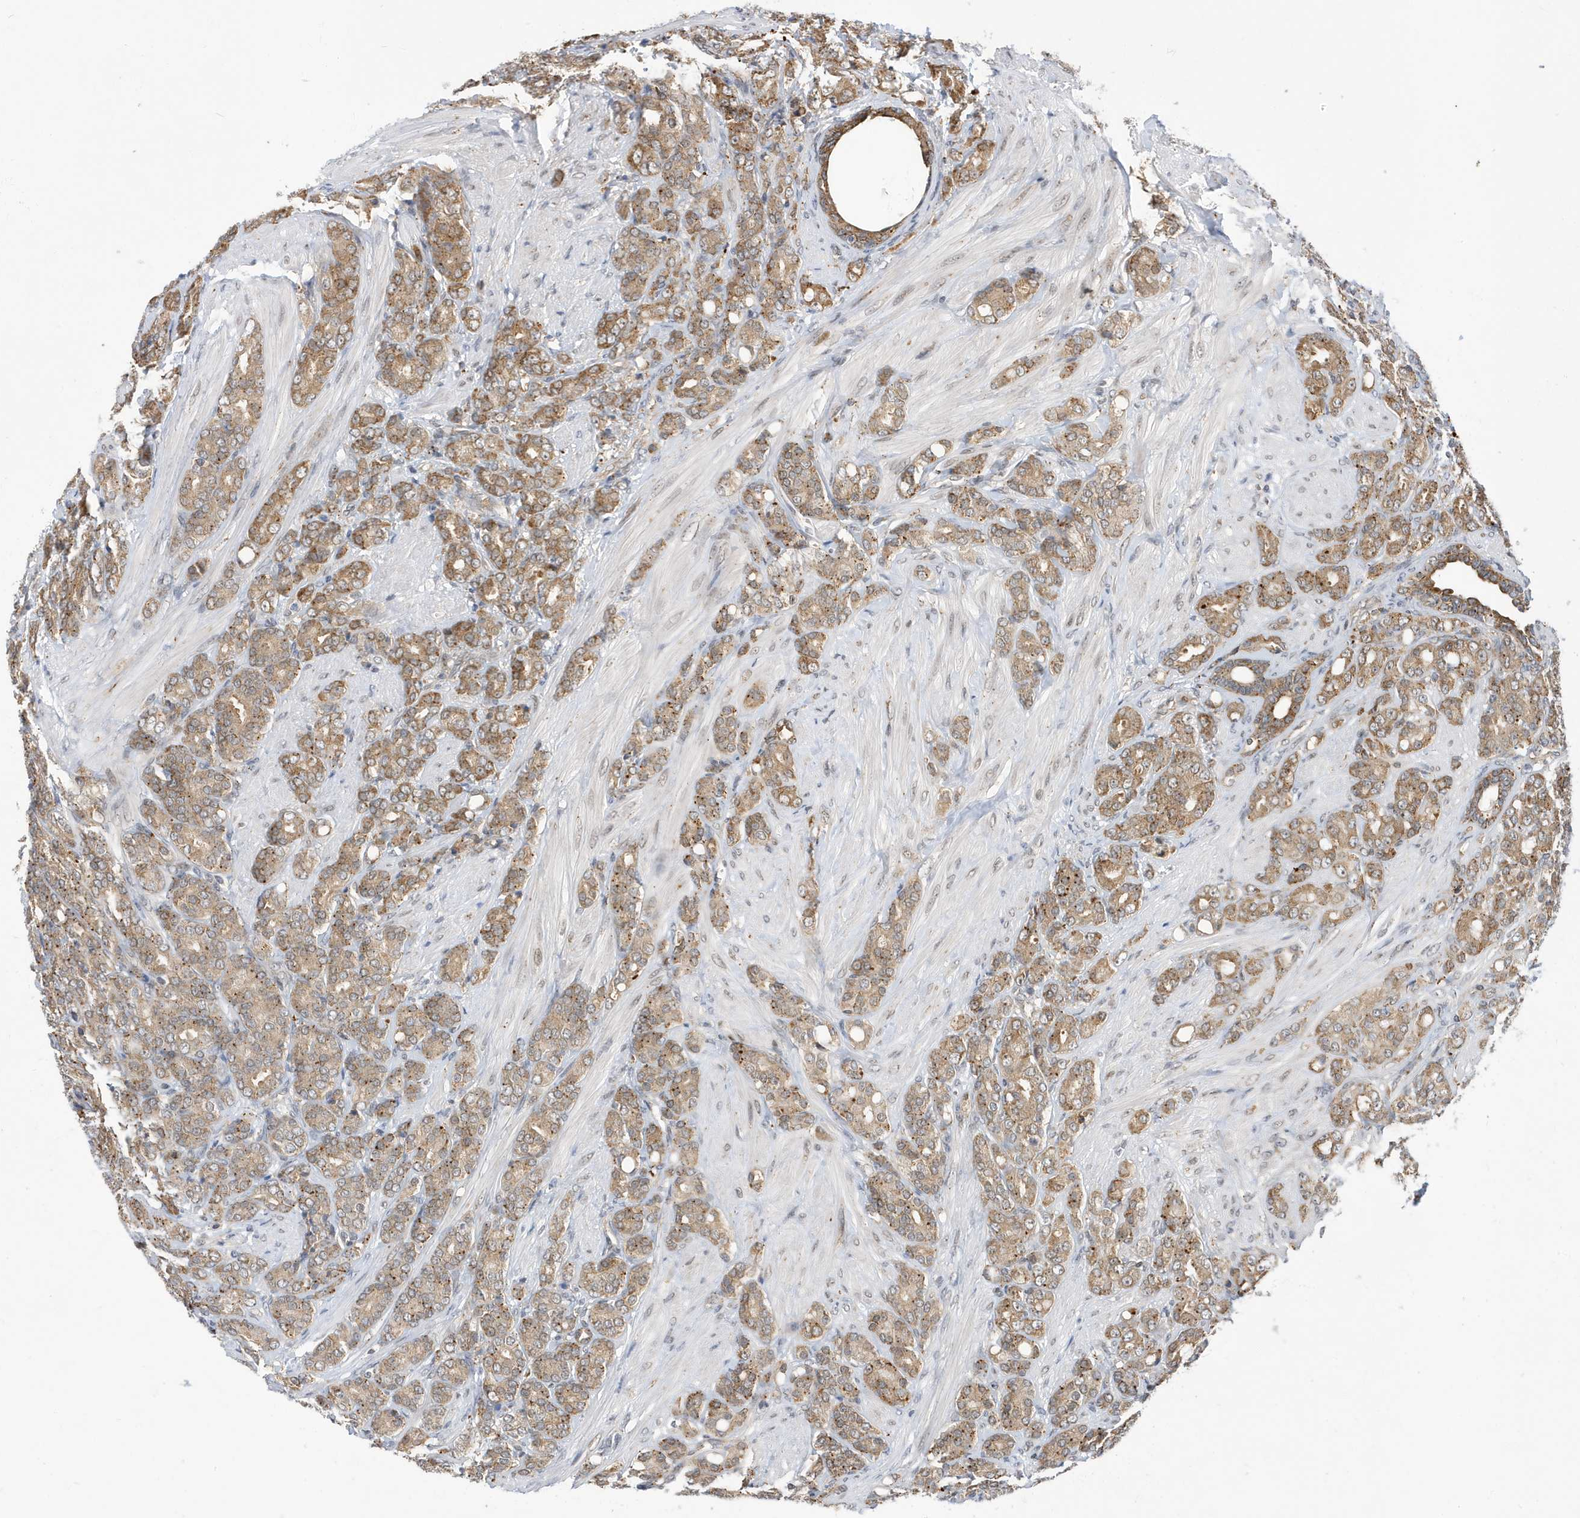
{"staining": {"intensity": "moderate", "quantity": ">75%", "location": "cytoplasmic/membranous"}, "tissue": "prostate cancer", "cell_type": "Tumor cells", "image_type": "cancer", "snomed": [{"axis": "morphology", "description": "Adenocarcinoma, High grade"}, {"axis": "topography", "description": "Prostate"}], "caption": "This image reveals prostate cancer (adenocarcinoma (high-grade)) stained with IHC to label a protein in brown. The cytoplasmic/membranous of tumor cells show moderate positivity for the protein. Nuclei are counter-stained blue.", "gene": "ZNF507", "patient": {"sex": "male", "age": 62}}